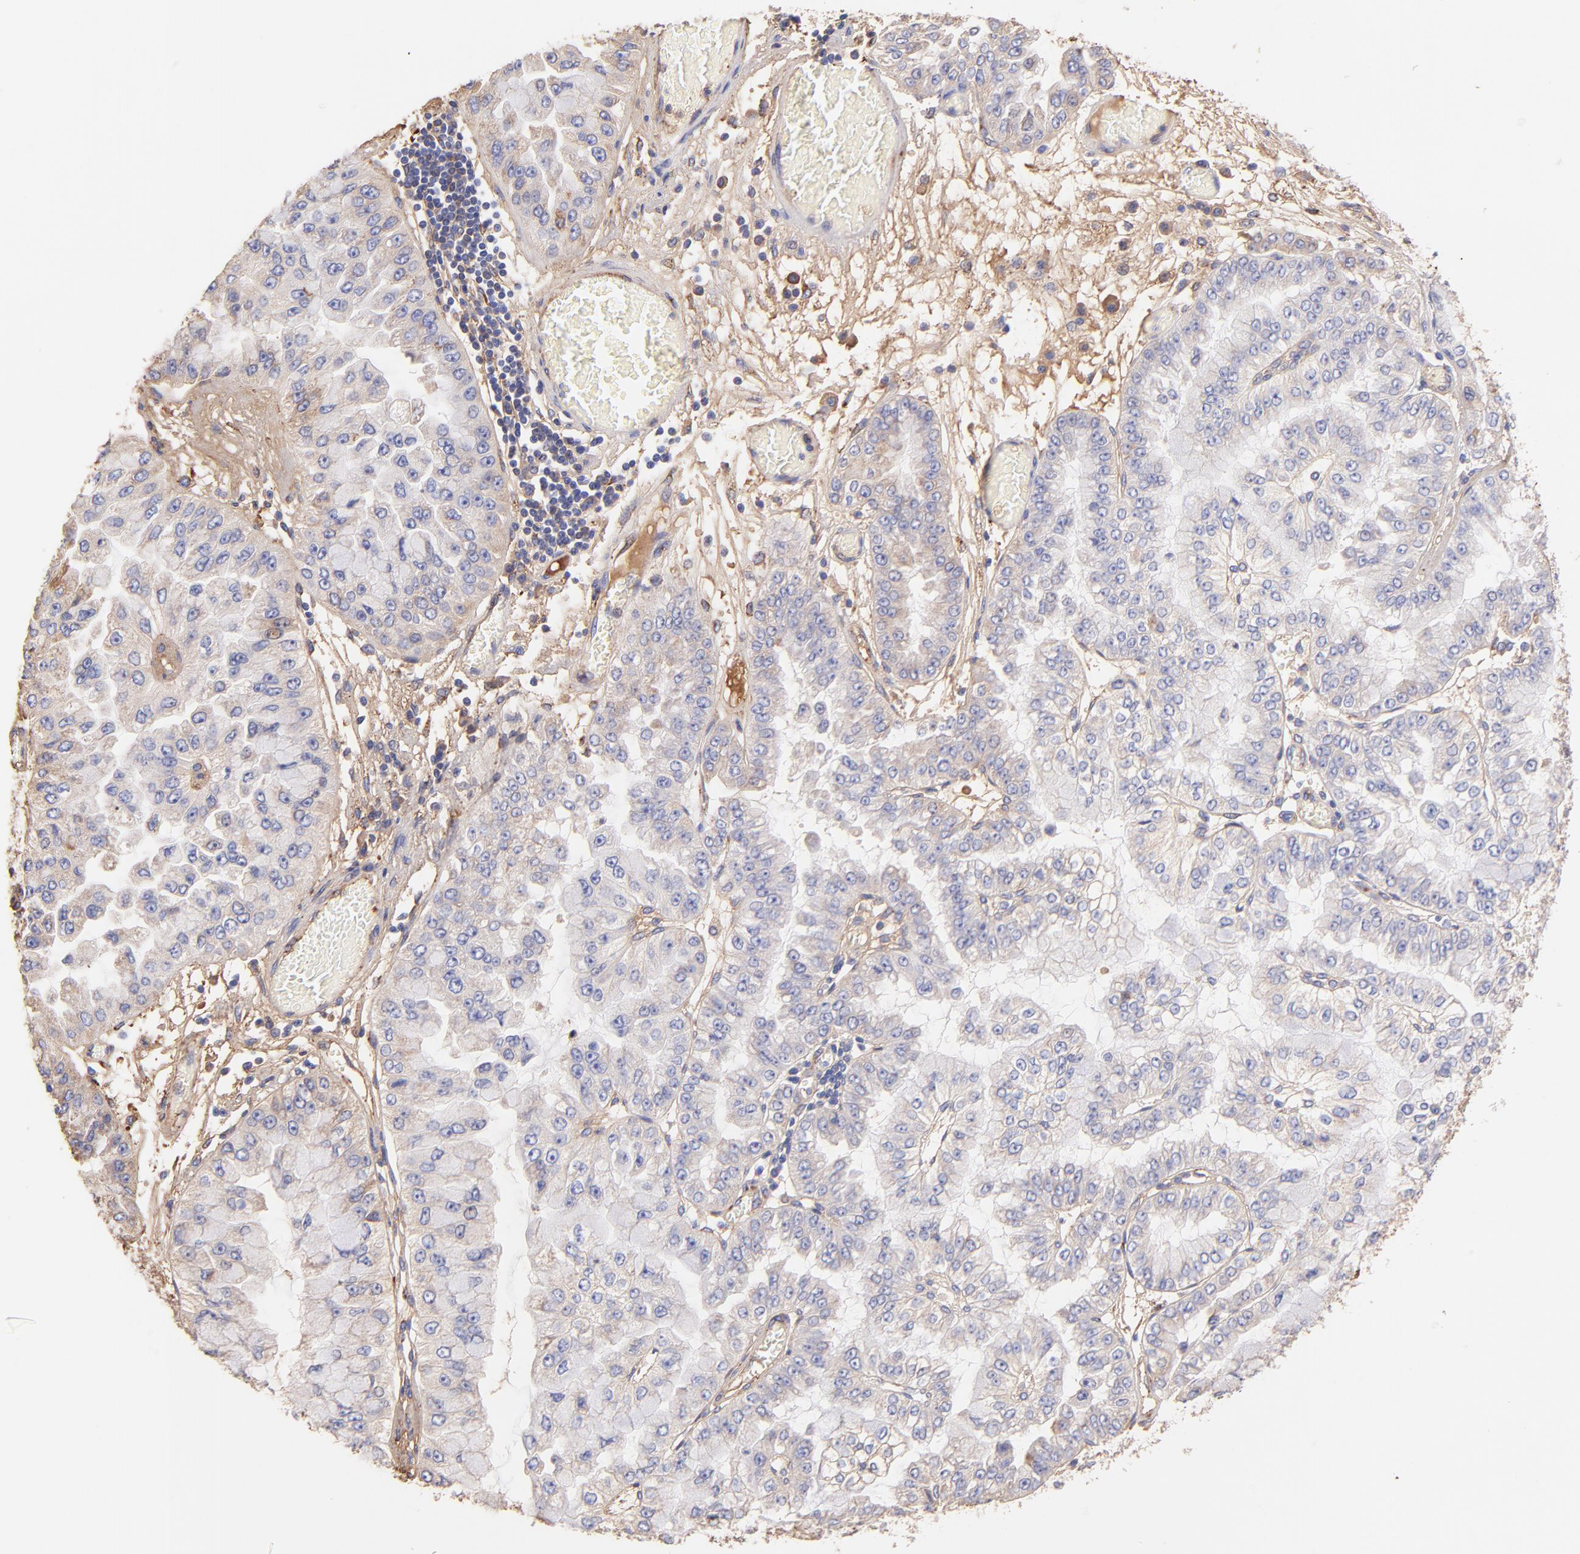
{"staining": {"intensity": "weak", "quantity": "25%-75%", "location": "cytoplasmic/membranous"}, "tissue": "liver cancer", "cell_type": "Tumor cells", "image_type": "cancer", "snomed": [{"axis": "morphology", "description": "Cholangiocarcinoma"}, {"axis": "topography", "description": "Liver"}], "caption": "This is an image of immunohistochemistry (IHC) staining of liver cancer (cholangiocarcinoma), which shows weak expression in the cytoplasmic/membranous of tumor cells.", "gene": "BGN", "patient": {"sex": "female", "age": 79}}